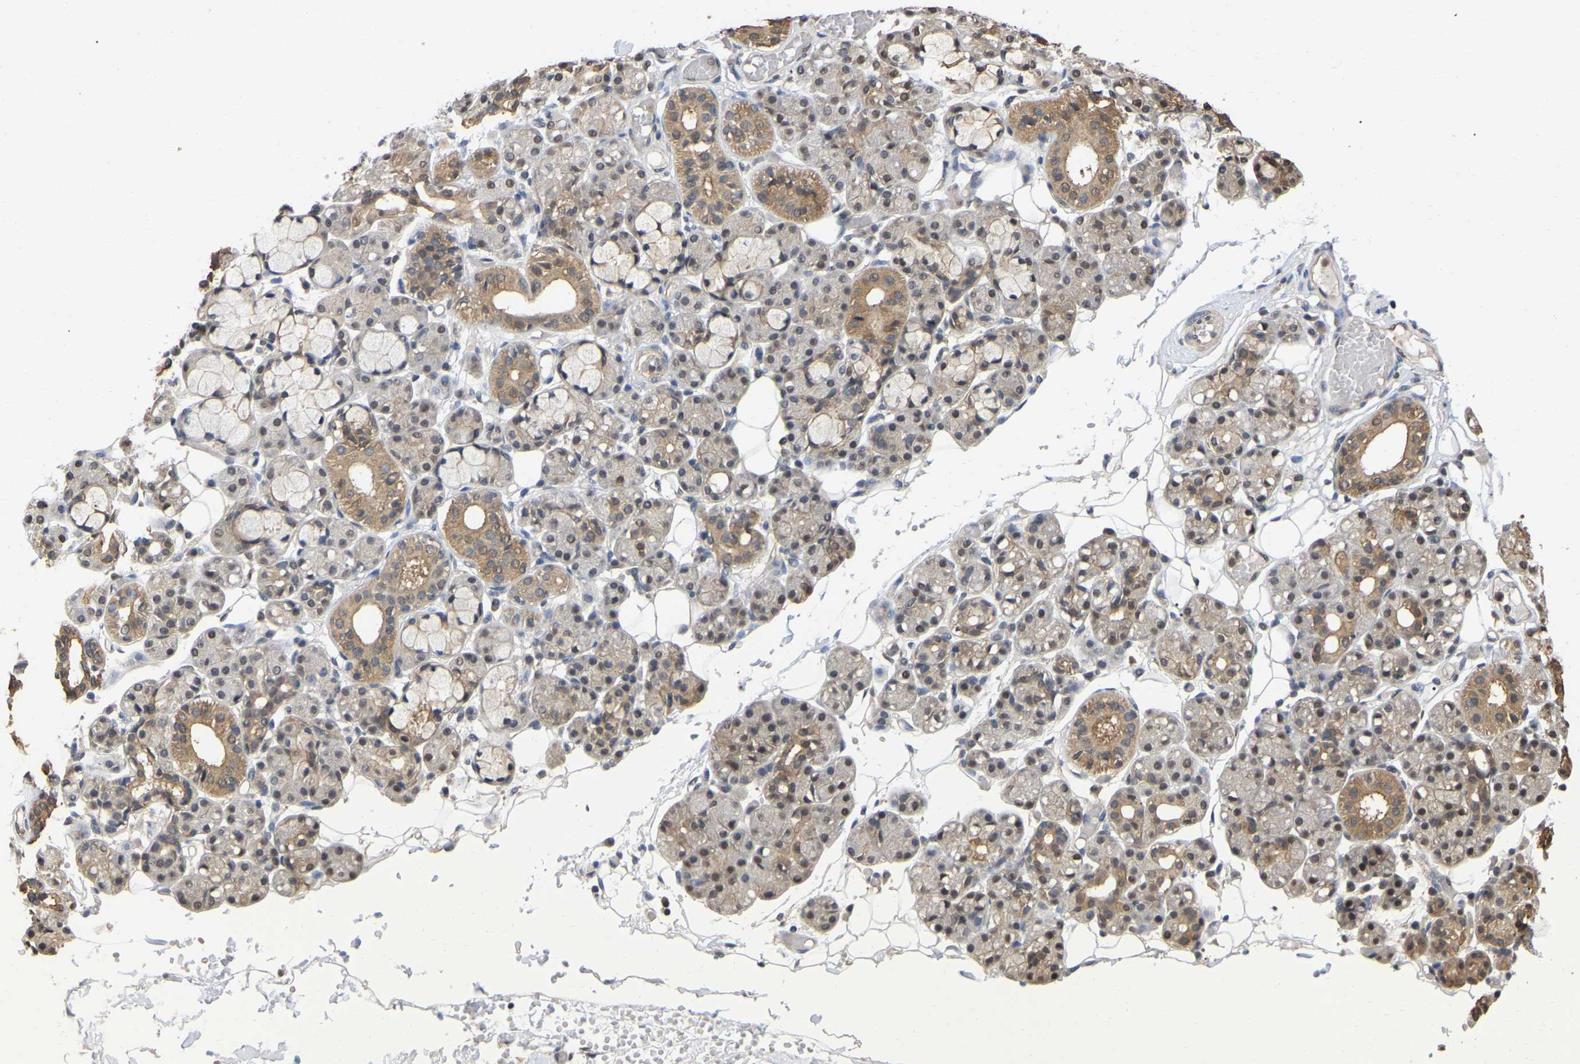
{"staining": {"intensity": "moderate", "quantity": "<25%", "location": "cytoplasmic/membranous"}, "tissue": "salivary gland", "cell_type": "Glandular cells", "image_type": "normal", "snomed": [{"axis": "morphology", "description": "Normal tissue, NOS"}, {"axis": "topography", "description": "Salivary gland"}], "caption": "Salivary gland stained for a protein reveals moderate cytoplasmic/membranous positivity in glandular cells. The staining is performed using DAB (3,3'-diaminobenzidine) brown chromogen to label protein expression. The nuclei are counter-stained blue using hematoxylin.", "gene": "FAM219A", "patient": {"sex": "male", "age": 63}}